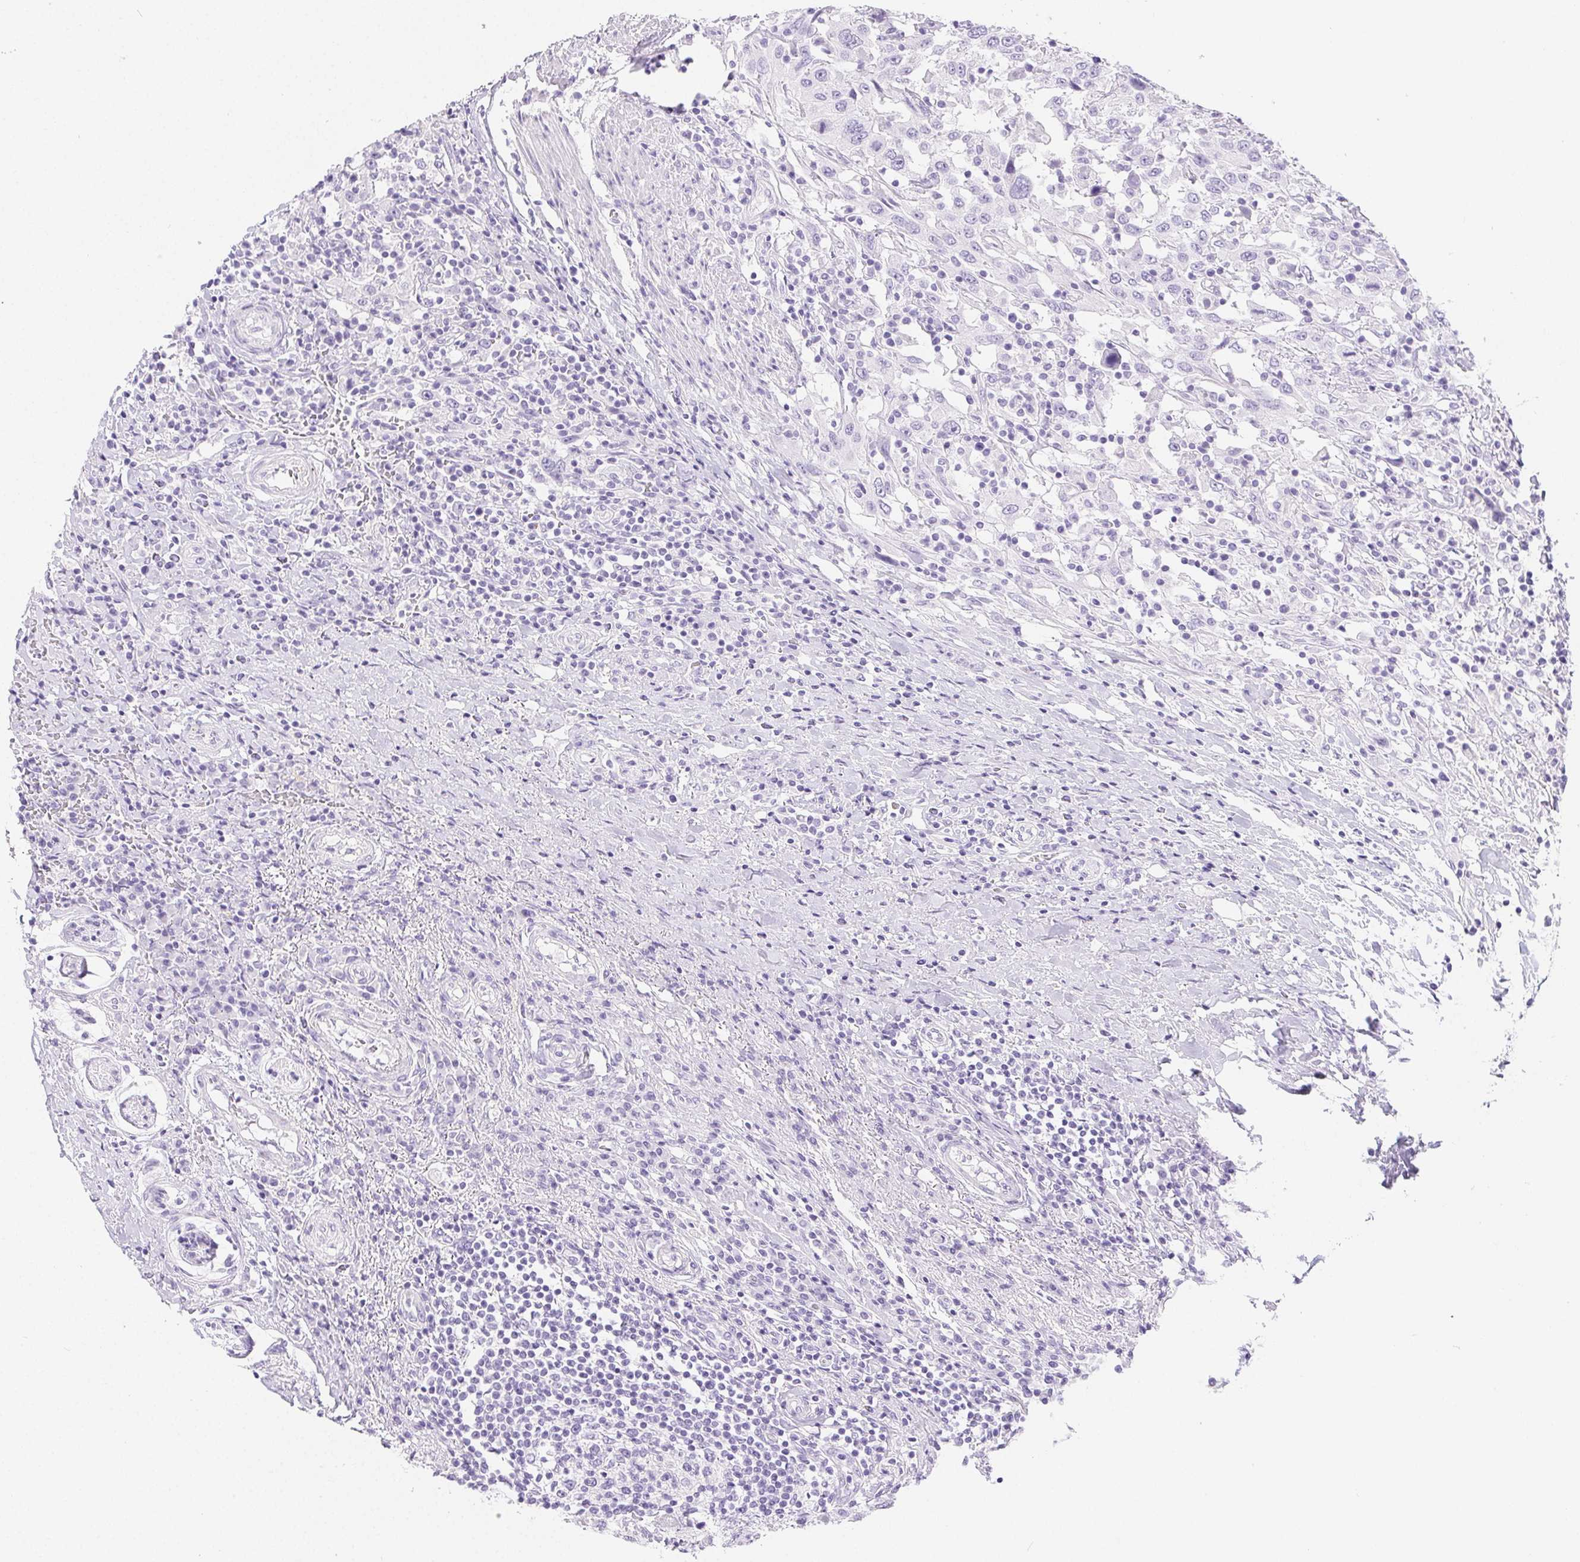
{"staining": {"intensity": "negative", "quantity": "none", "location": "none"}, "tissue": "urothelial cancer", "cell_type": "Tumor cells", "image_type": "cancer", "snomed": [{"axis": "morphology", "description": "Urothelial carcinoma, High grade"}, {"axis": "topography", "description": "Urinary bladder"}], "caption": "Urothelial cancer was stained to show a protein in brown. There is no significant expression in tumor cells. (DAB (3,3'-diaminobenzidine) IHC with hematoxylin counter stain).", "gene": "PNLIP", "patient": {"sex": "male", "age": 61}}